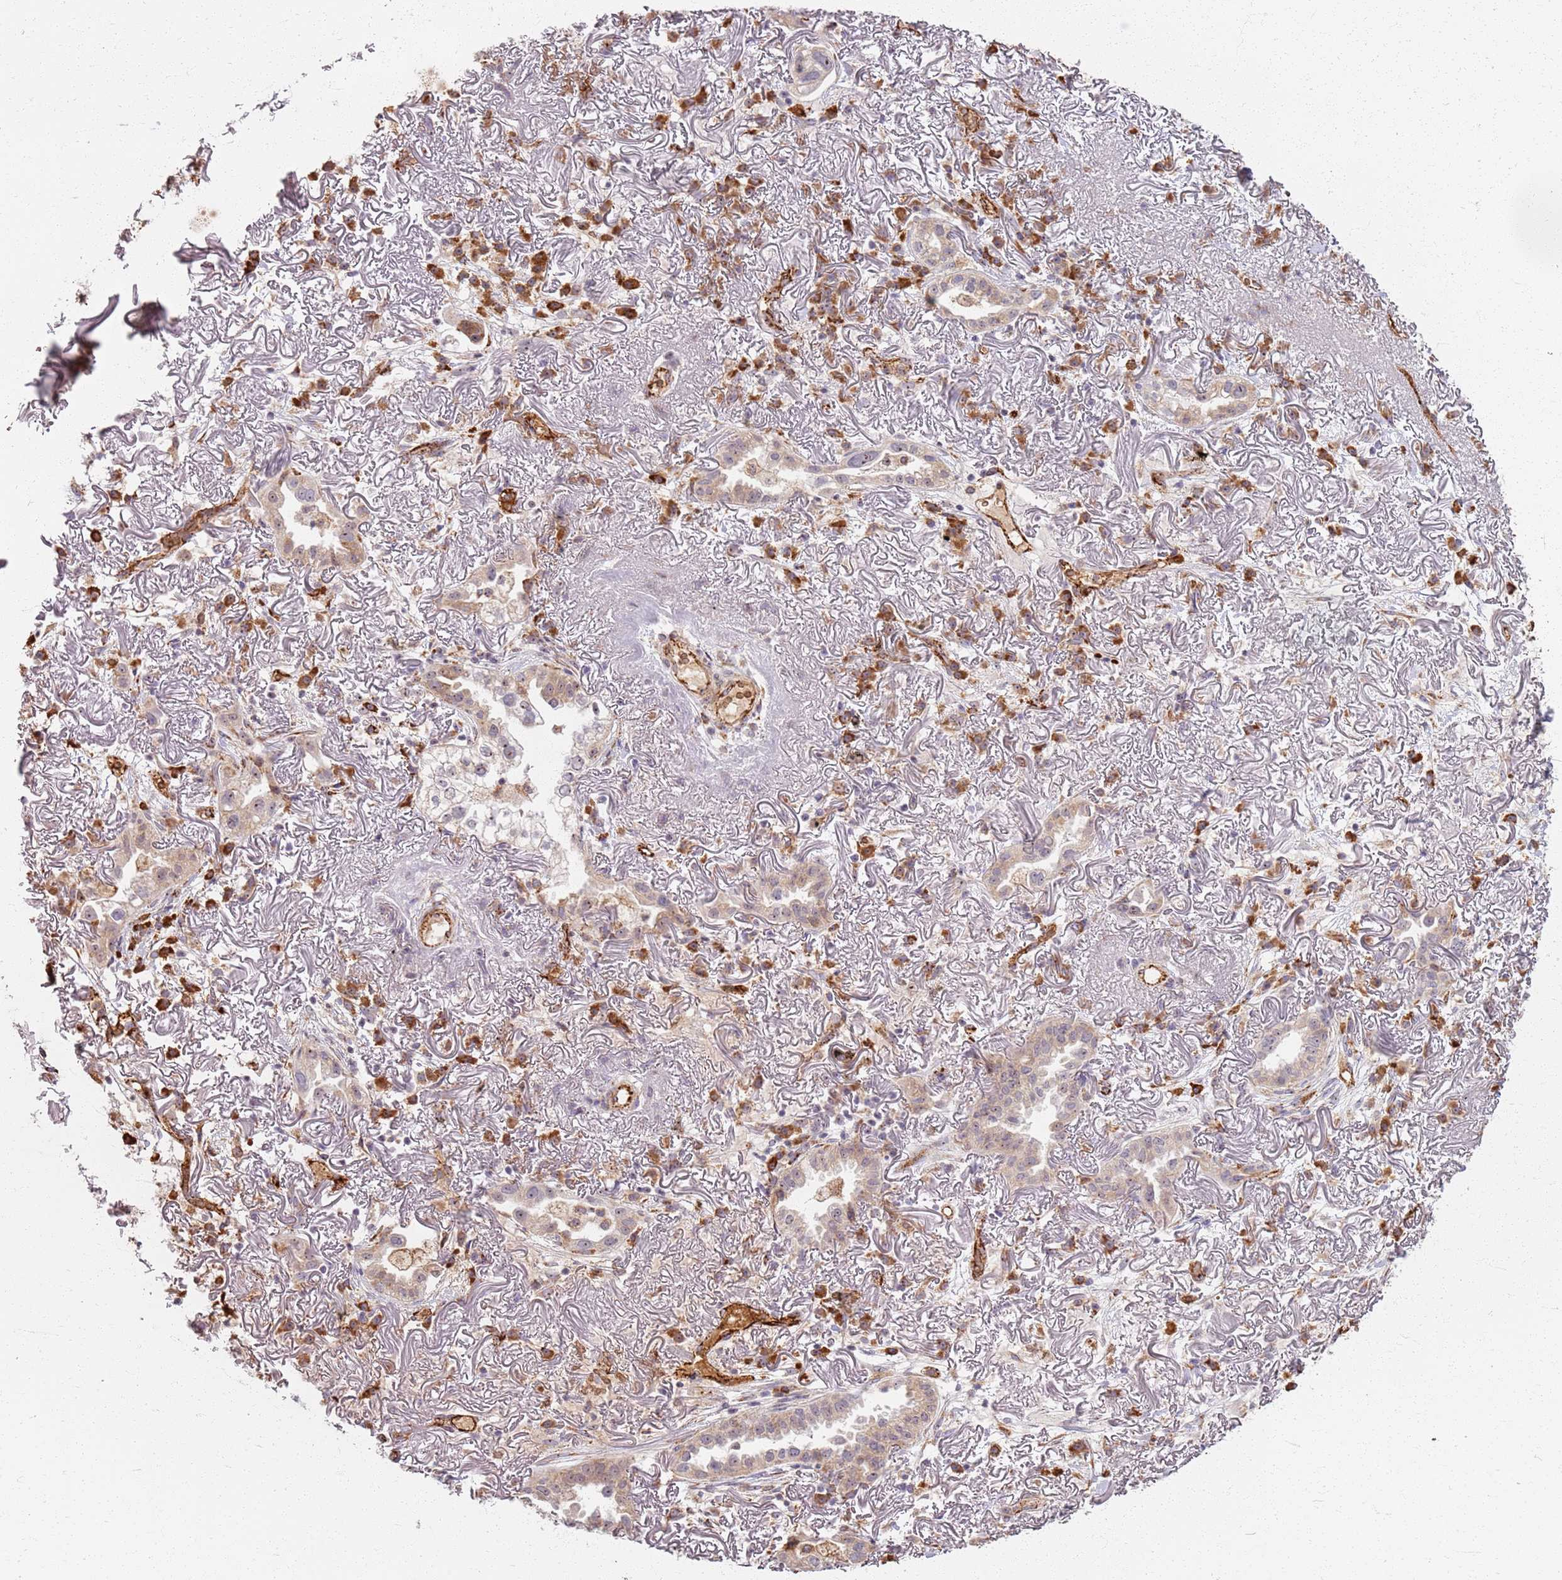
{"staining": {"intensity": "weak", "quantity": "25%-75%", "location": "cytoplasmic/membranous"}, "tissue": "lung cancer", "cell_type": "Tumor cells", "image_type": "cancer", "snomed": [{"axis": "morphology", "description": "Adenocarcinoma, NOS"}, {"axis": "topography", "description": "Lung"}], "caption": "Adenocarcinoma (lung) tissue exhibits weak cytoplasmic/membranous positivity in about 25%-75% of tumor cells", "gene": "KRI1", "patient": {"sex": "female", "age": 69}}